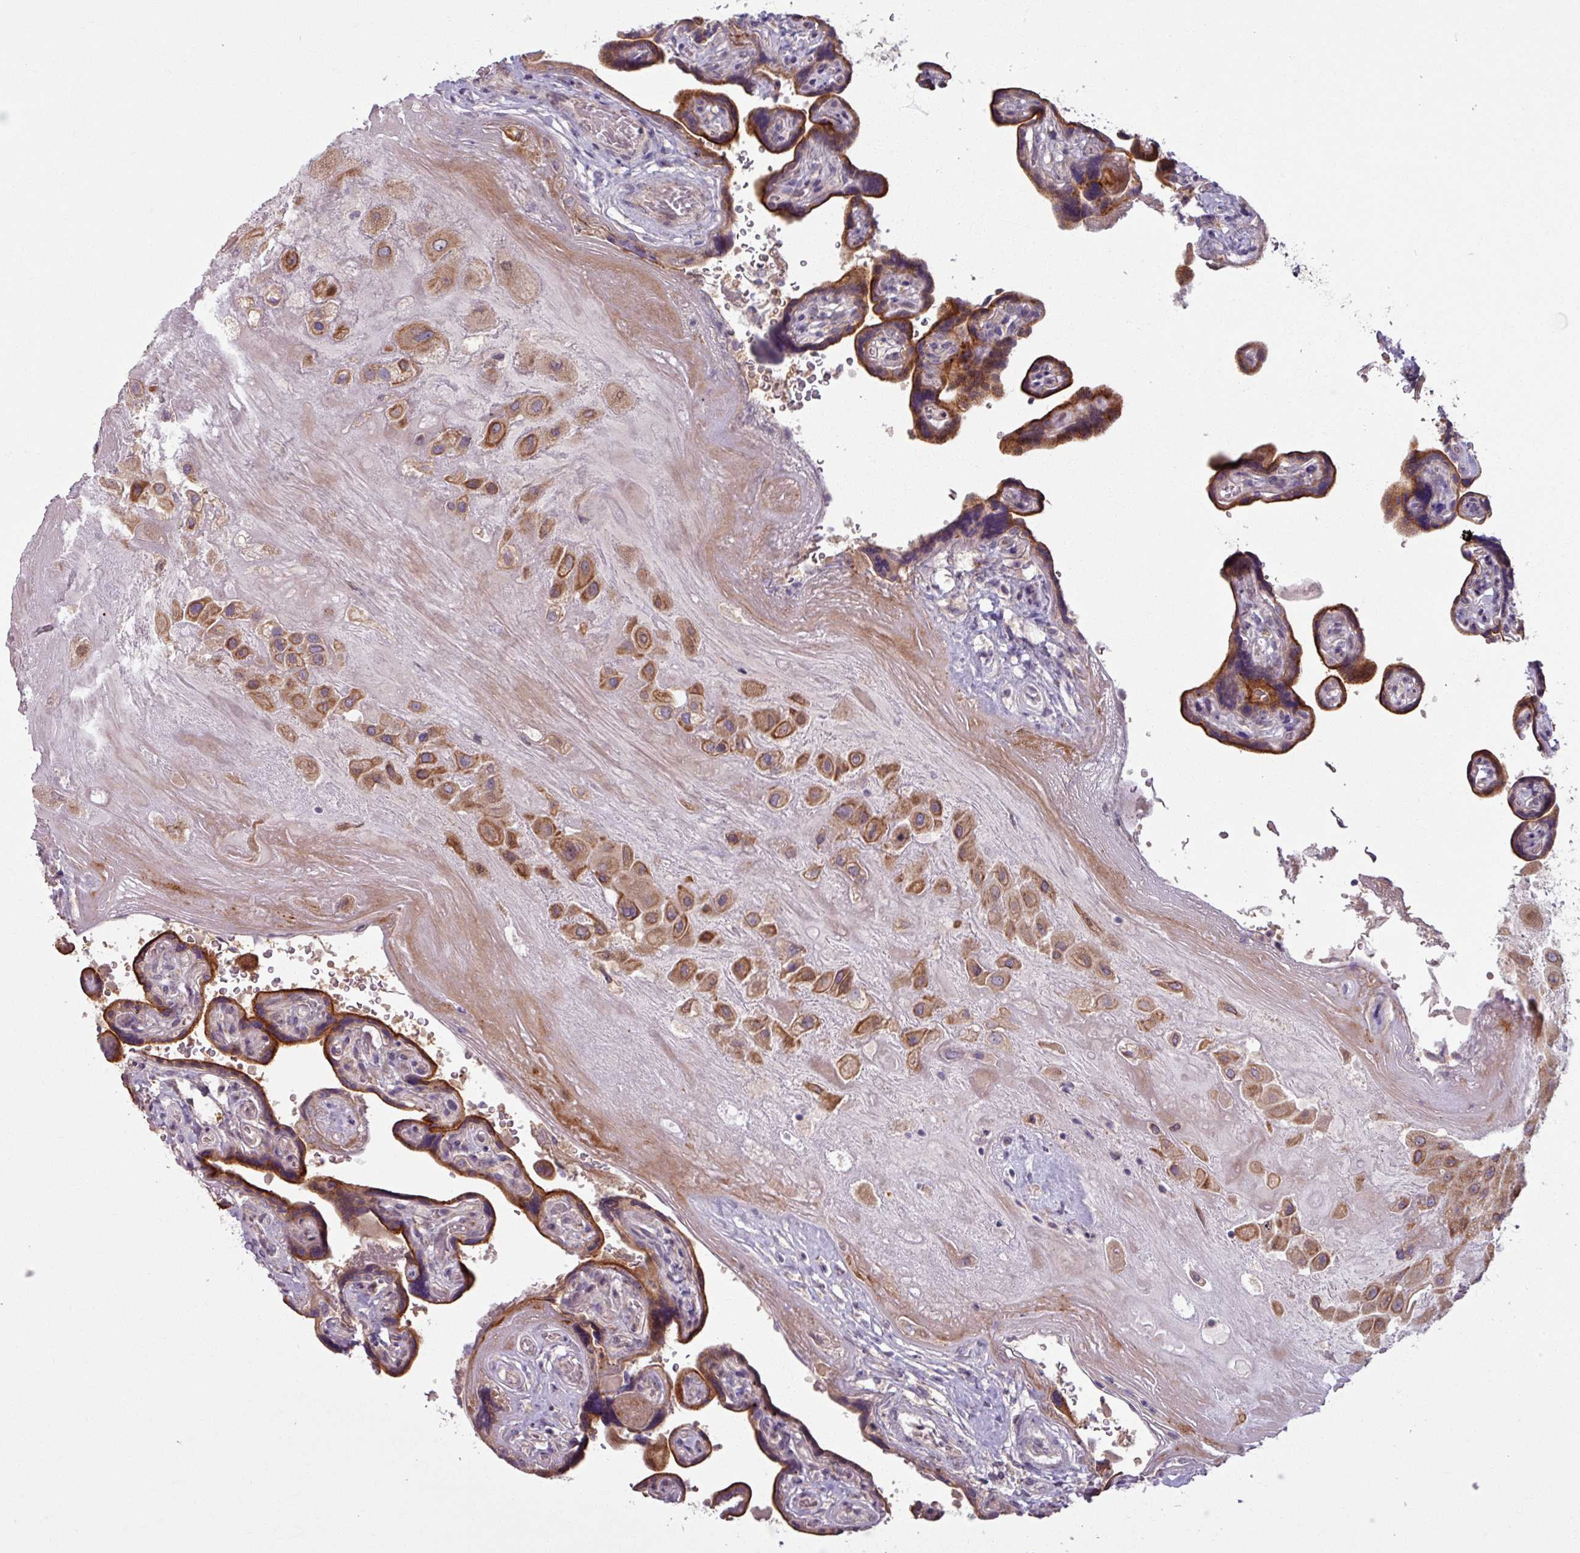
{"staining": {"intensity": "moderate", "quantity": ">75%", "location": "cytoplasmic/membranous"}, "tissue": "placenta", "cell_type": "Decidual cells", "image_type": "normal", "snomed": [{"axis": "morphology", "description": "Normal tissue, NOS"}, {"axis": "topography", "description": "Placenta"}], "caption": "High-power microscopy captured an immunohistochemistry (IHC) micrograph of unremarkable placenta, revealing moderate cytoplasmic/membranous positivity in approximately >75% of decidual cells. (DAB IHC with brightfield microscopy, high magnification).", "gene": "OGFOD3", "patient": {"sex": "female", "age": 32}}